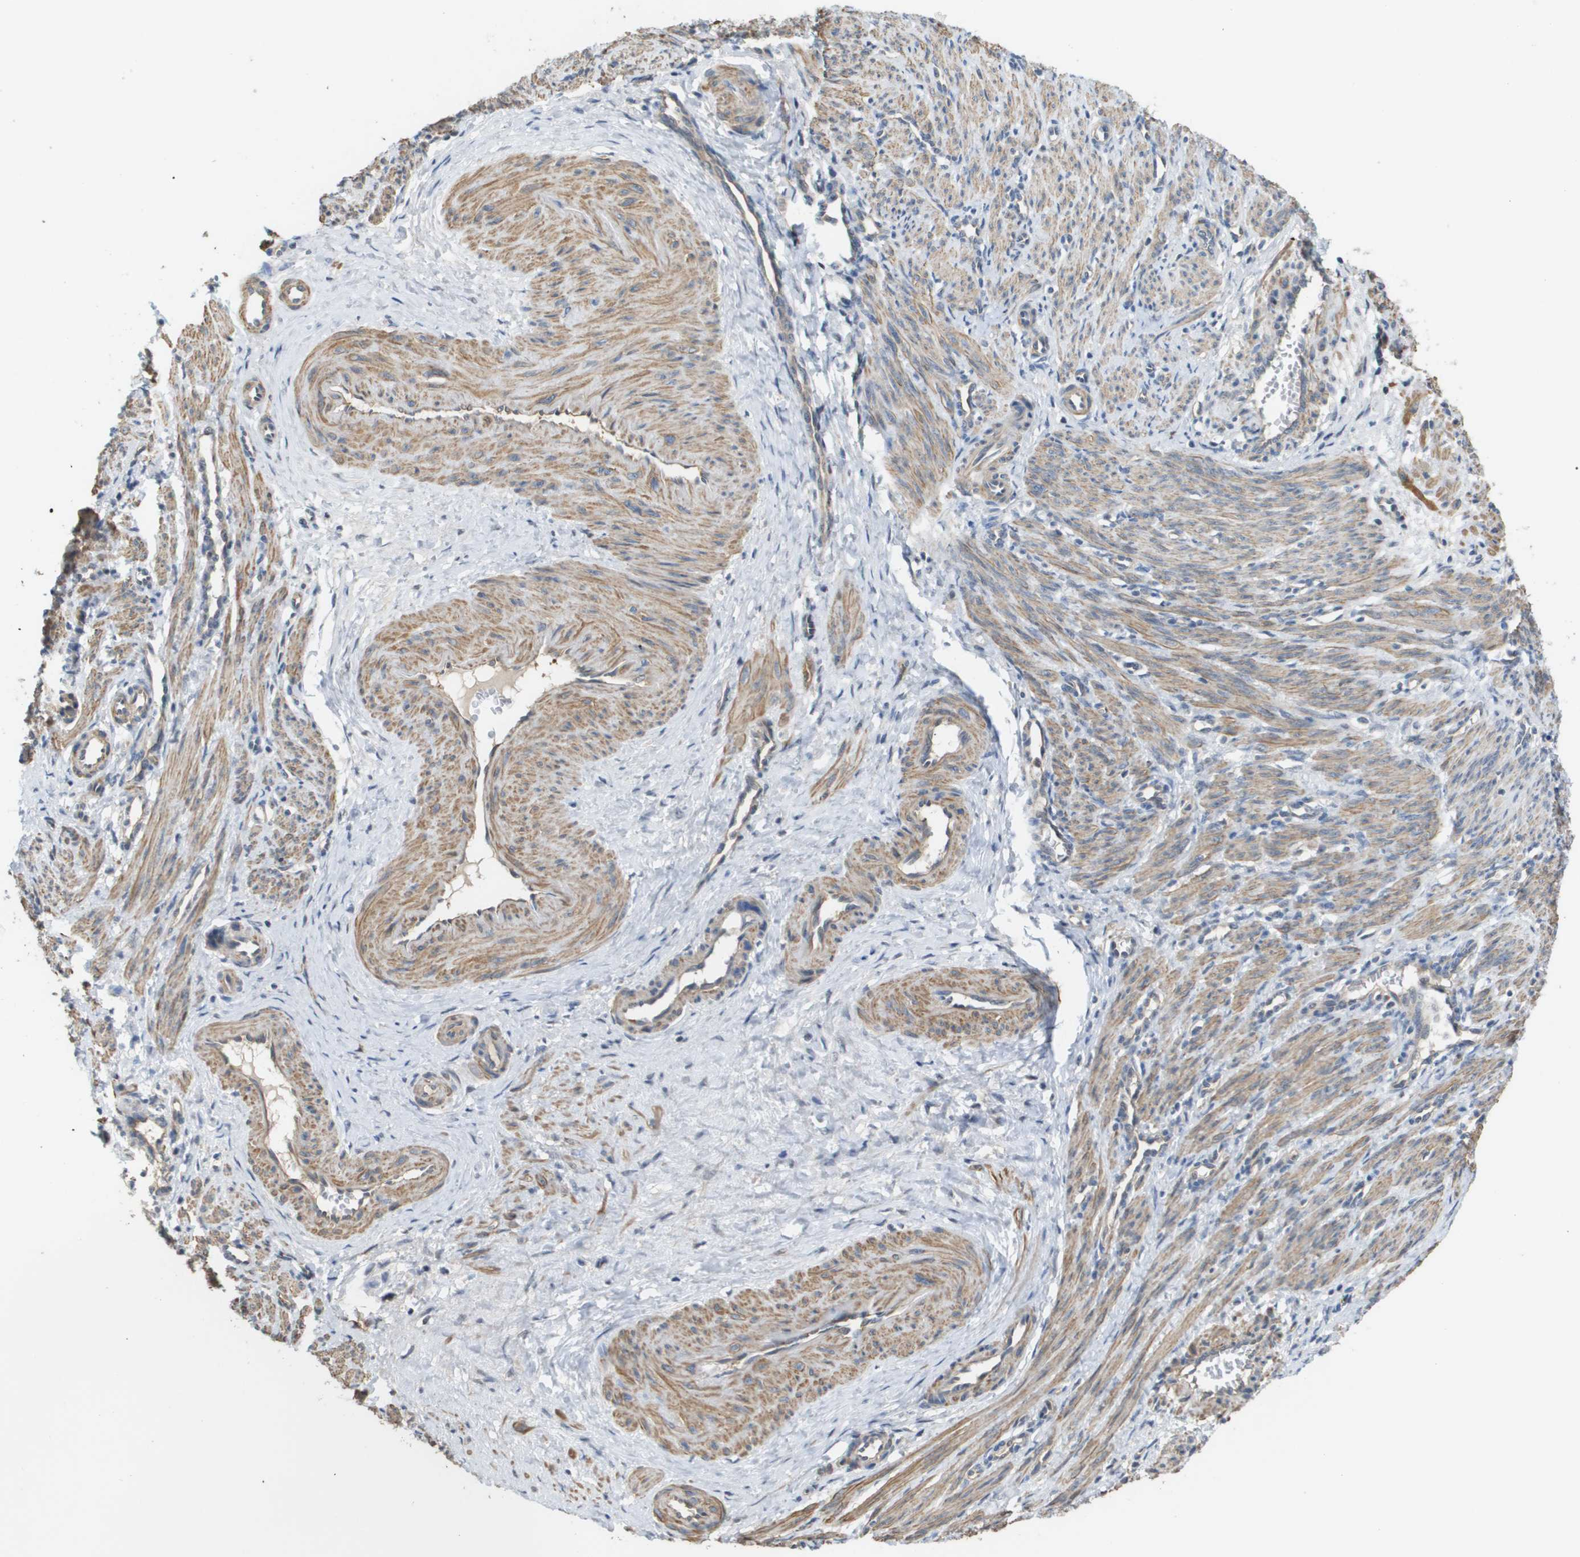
{"staining": {"intensity": "moderate", "quantity": ">75%", "location": "cytoplasmic/membranous"}, "tissue": "smooth muscle", "cell_type": "Smooth muscle cells", "image_type": "normal", "snomed": [{"axis": "morphology", "description": "Normal tissue, NOS"}, {"axis": "topography", "description": "Endometrium"}], "caption": "An immunohistochemistry histopathology image of unremarkable tissue is shown. Protein staining in brown shows moderate cytoplasmic/membranous positivity in smooth muscle within smooth muscle cells.", "gene": "RNF112", "patient": {"sex": "female", "age": 33}}